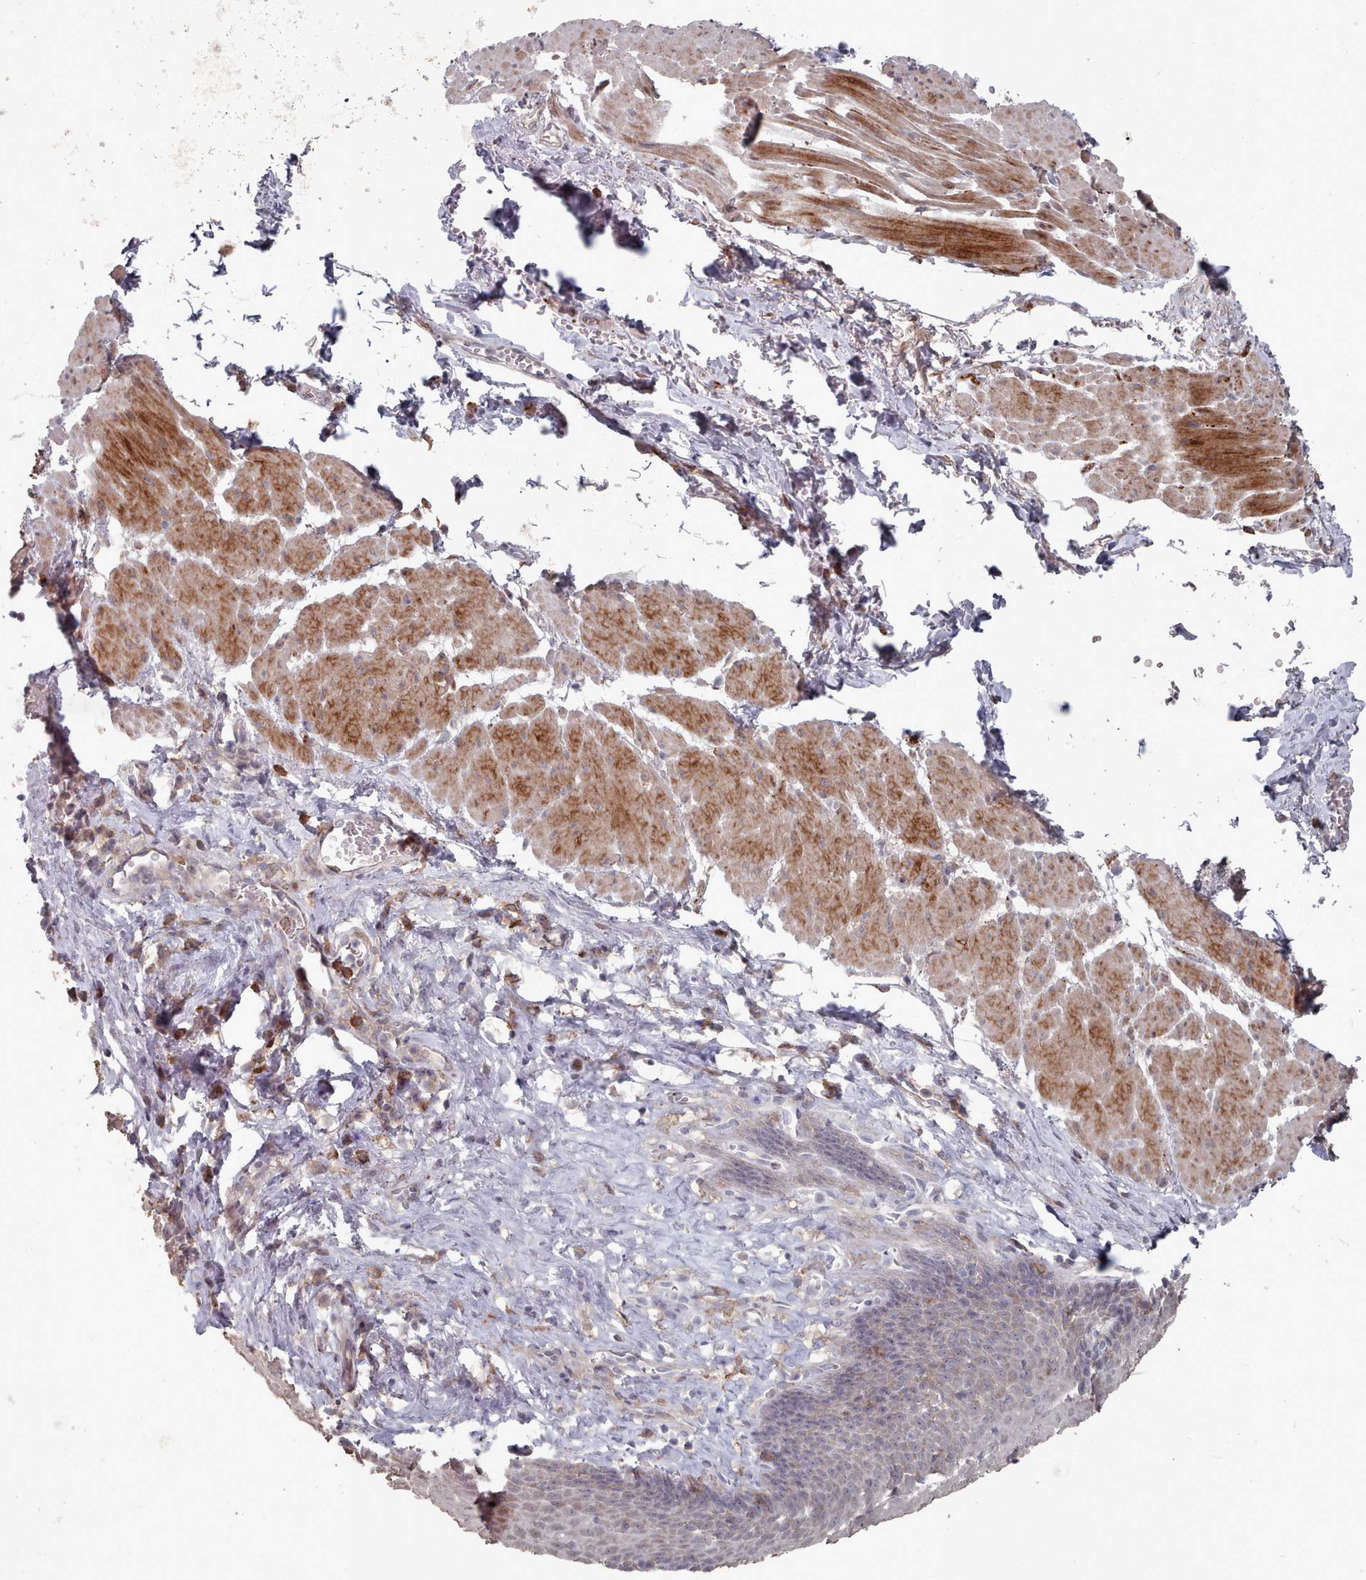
{"staining": {"intensity": "weak", "quantity": "<25%", "location": "cytoplasmic/membranous"}, "tissue": "esophagus", "cell_type": "Squamous epithelial cells", "image_type": "normal", "snomed": [{"axis": "morphology", "description": "Normal tissue, NOS"}, {"axis": "topography", "description": "Esophagus"}], "caption": "A high-resolution micrograph shows IHC staining of unremarkable esophagus, which shows no significant positivity in squamous epithelial cells.", "gene": "COL8A2", "patient": {"sex": "female", "age": 66}}